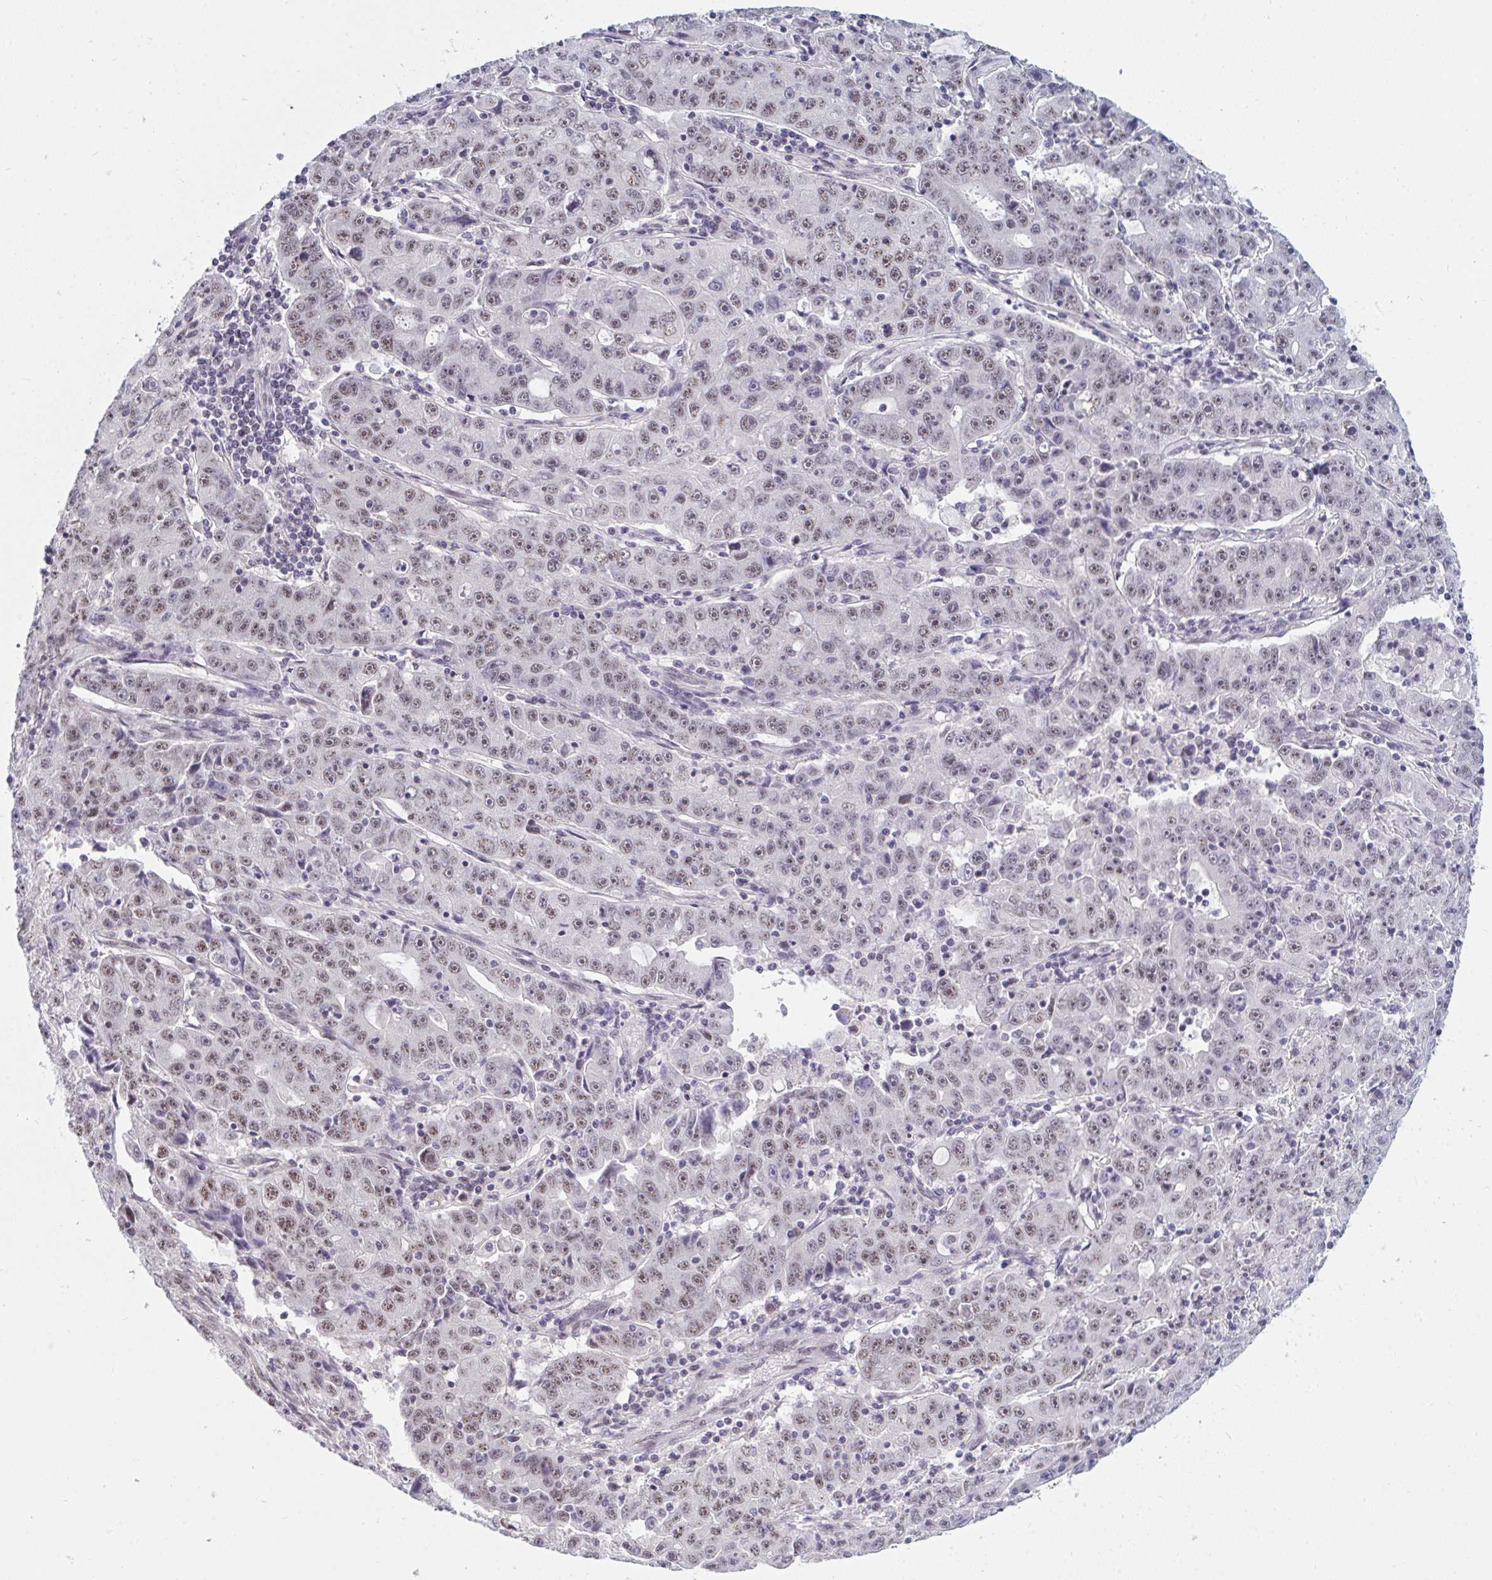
{"staining": {"intensity": "weak", "quantity": "25%-75%", "location": "nuclear"}, "tissue": "lung cancer", "cell_type": "Tumor cells", "image_type": "cancer", "snomed": [{"axis": "morphology", "description": "Normal morphology"}, {"axis": "morphology", "description": "Adenocarcinoma, NOS"}, {"axis": "topography", "description": "Lymph node"}, {"axis": "topography", "description": "Lung"}], "caption": "A brown stain shows weak nuclear expression of a protein in adenocarcinoma (lung) tumor cells. (DAB IHC, brown staining for protein, blue staining for nuclei).", "gene": "PRR14", "patient": {"sex": "female", "age": 57}}